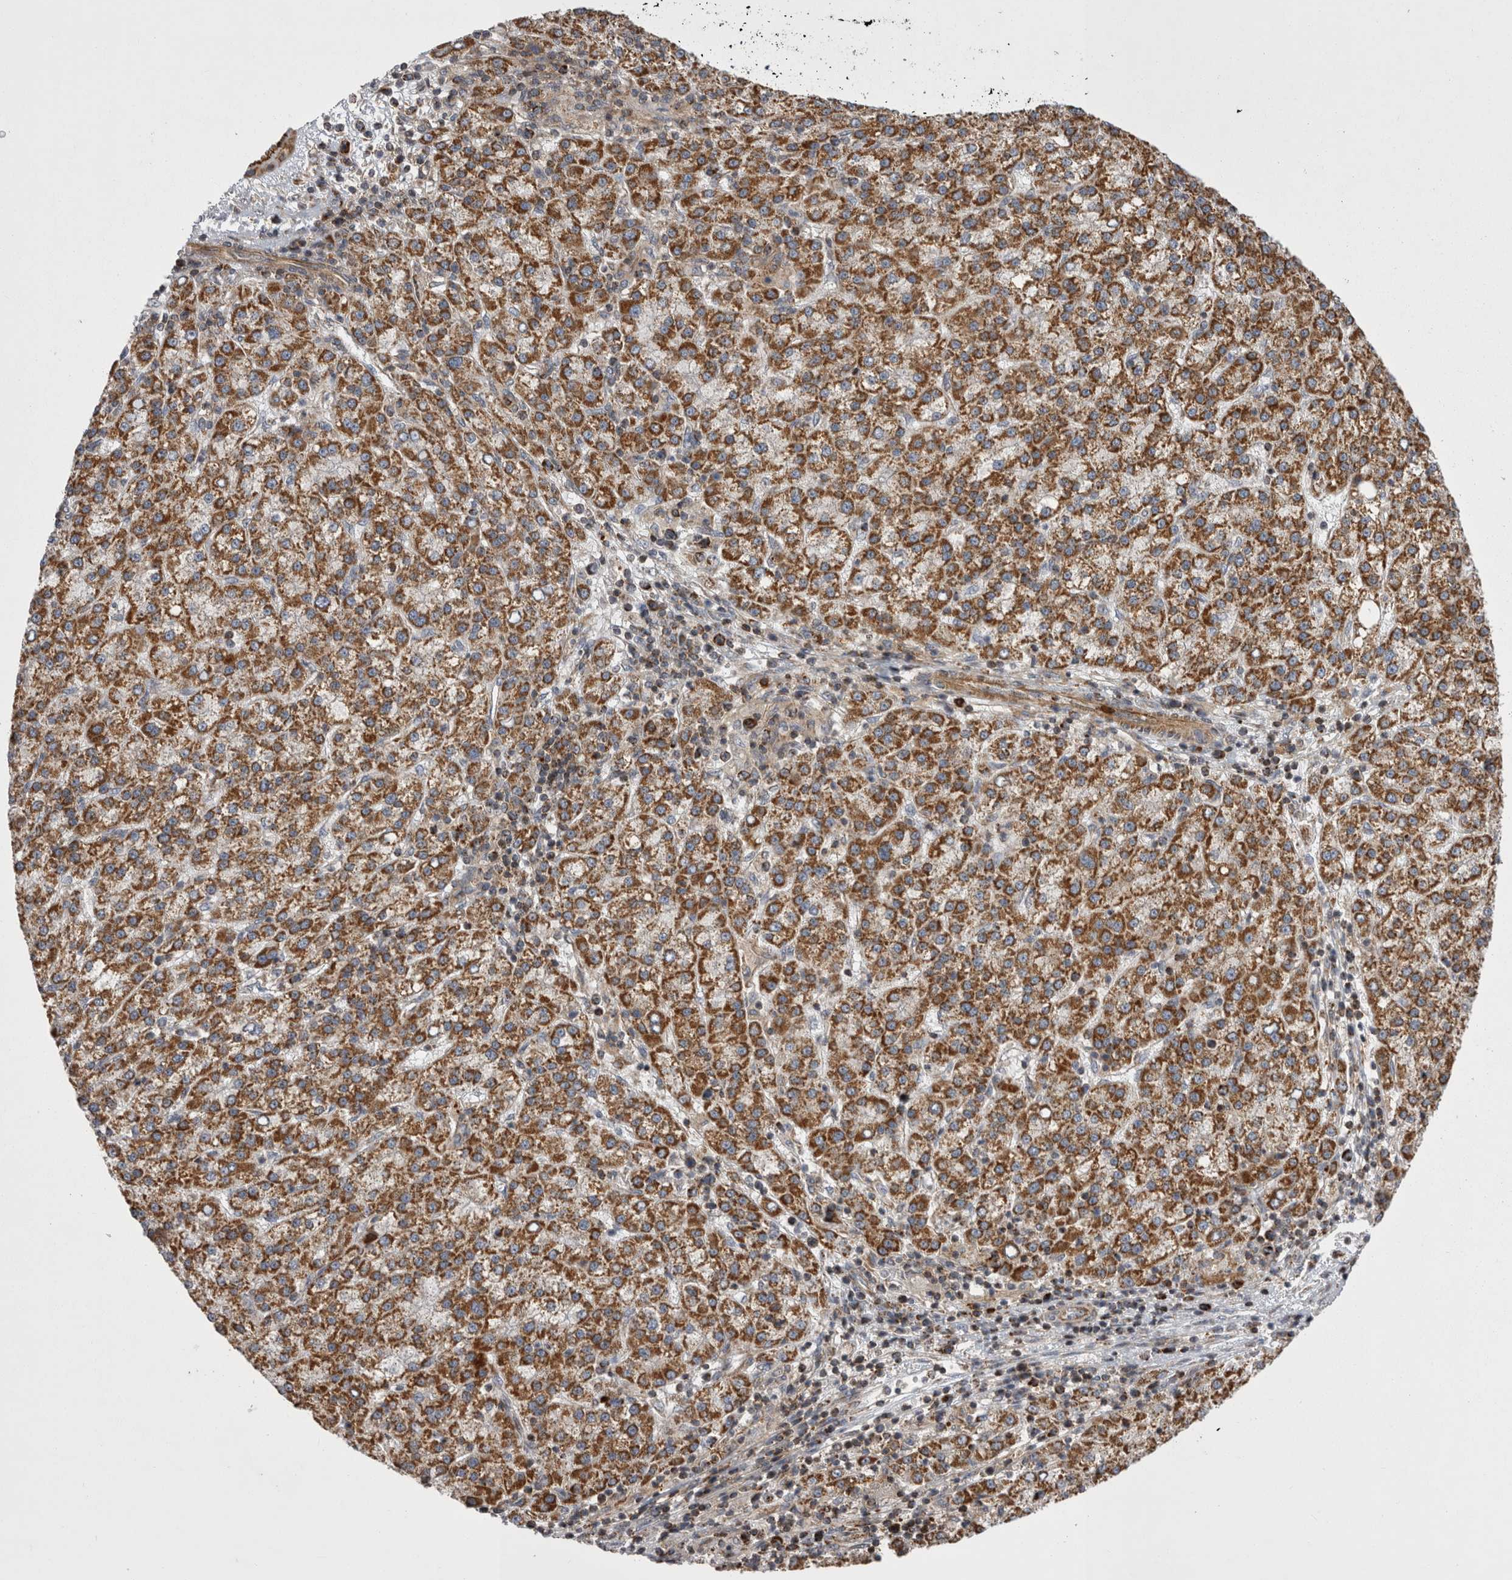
{"staining": {"intensity": "strong", "quantity": ">75%", "location": "cytoplasmic/membranous"}, "tissue": "liver cancer", "cell_type": "Tumor cells", "image_type": "cancer", "snomed": [{"axis": "morphology", "description": "Carcinoma, Hepatocellular, NOS"}, {"axis": "topography", "description": "Liver"}], "caption": "About >75% of tumor cells in human hepatocellular carcinoma (liver) demonstrate strong cytoplasmic/membranous protein positivity as visualized by brown immunohistochemical staining.", "gene": "TSPOAP1", "patient": {"sex": "female", "age": 58}}